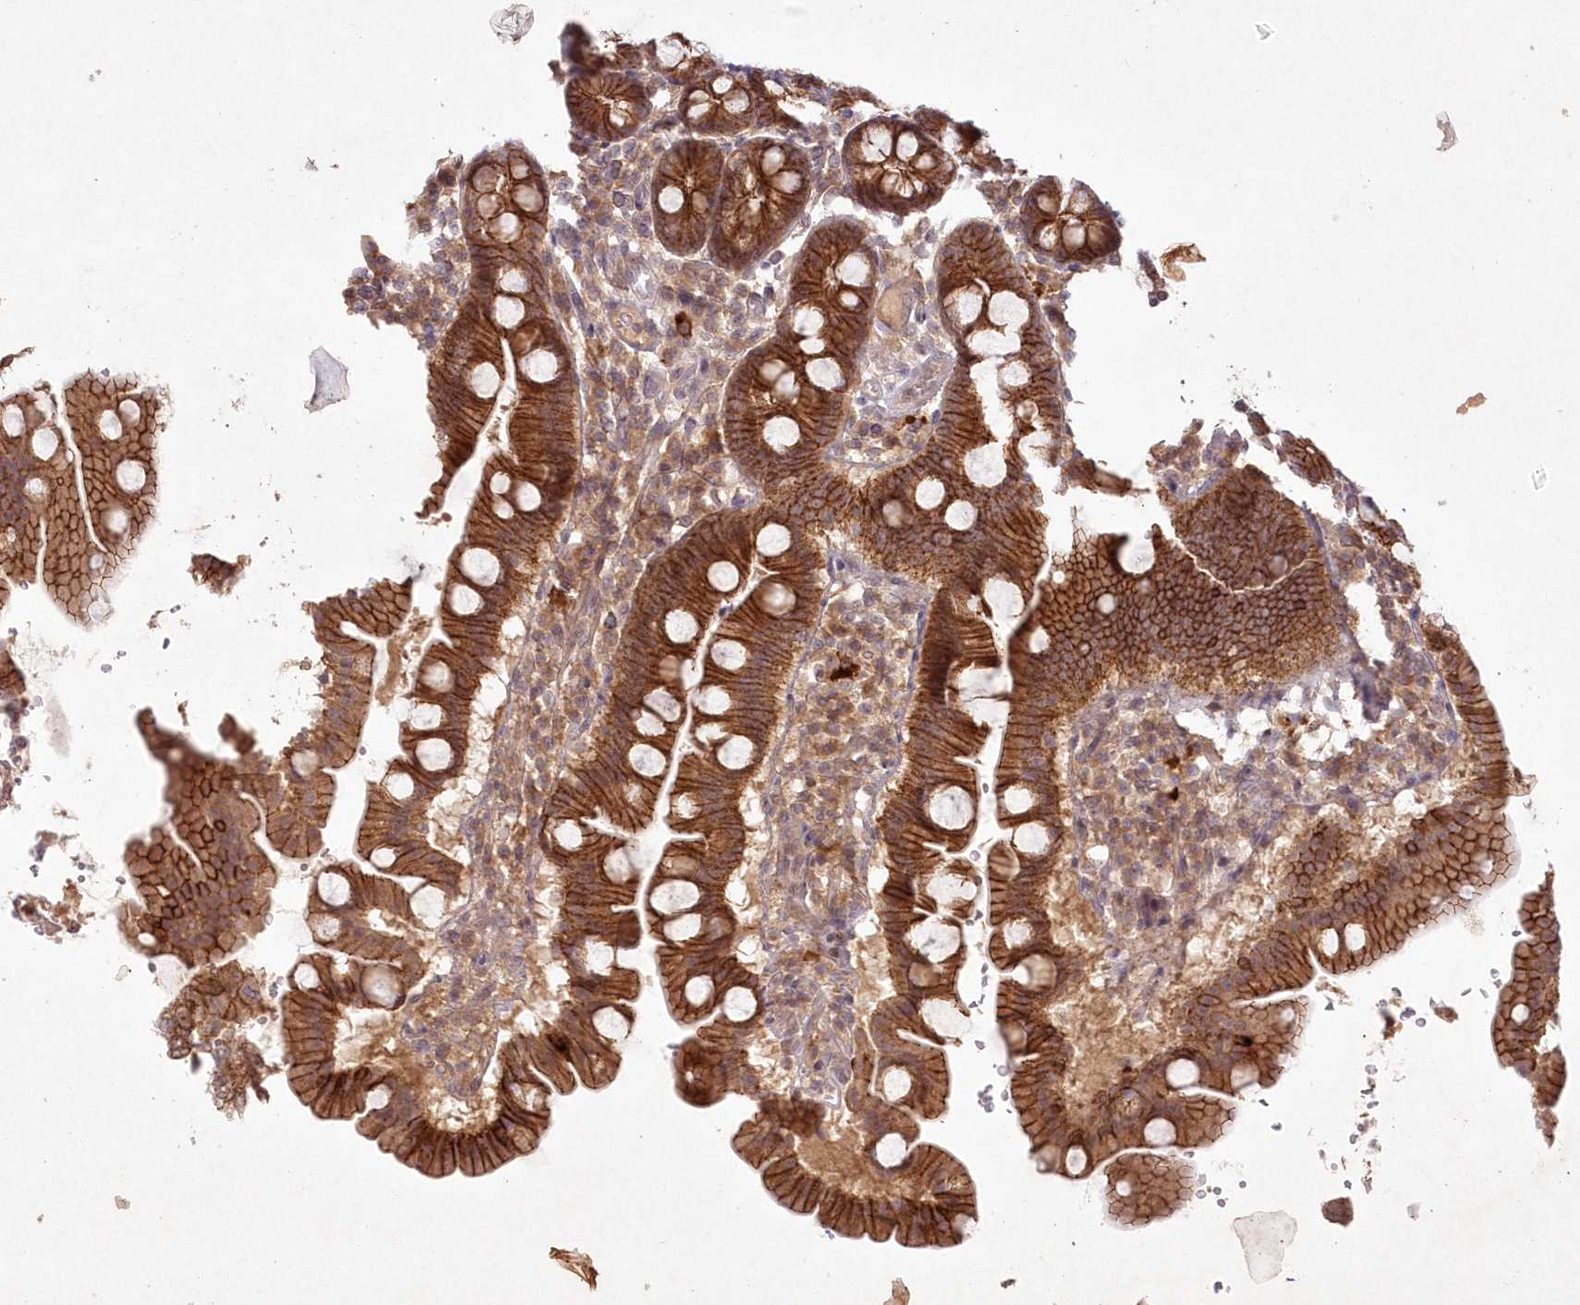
{"staining": {"intensity": "strong", "quantity": ">75%", "location": "cytoplasmic/membranous"}, "tissue": "duodenum", "cell_type": "Glandular cells", "image_type": "normal", "snomed": [{"axis": "morphology", "description": "Normal tissue, NOS"}, {"axis": "topography", "description": "Duodenum"}], "caption": "Protein expression analysis of normal duodenum demonstrates strong cytoplasmic/membranous staining in about >75% of glandular cells. The protein of interest is stained brown, and the nuclei are stained in blue (DAB IHC with brightfield microscopy, high magnification).", "gene": "TOGARAM2", "patient": {"sex": "male", "age": 50}}